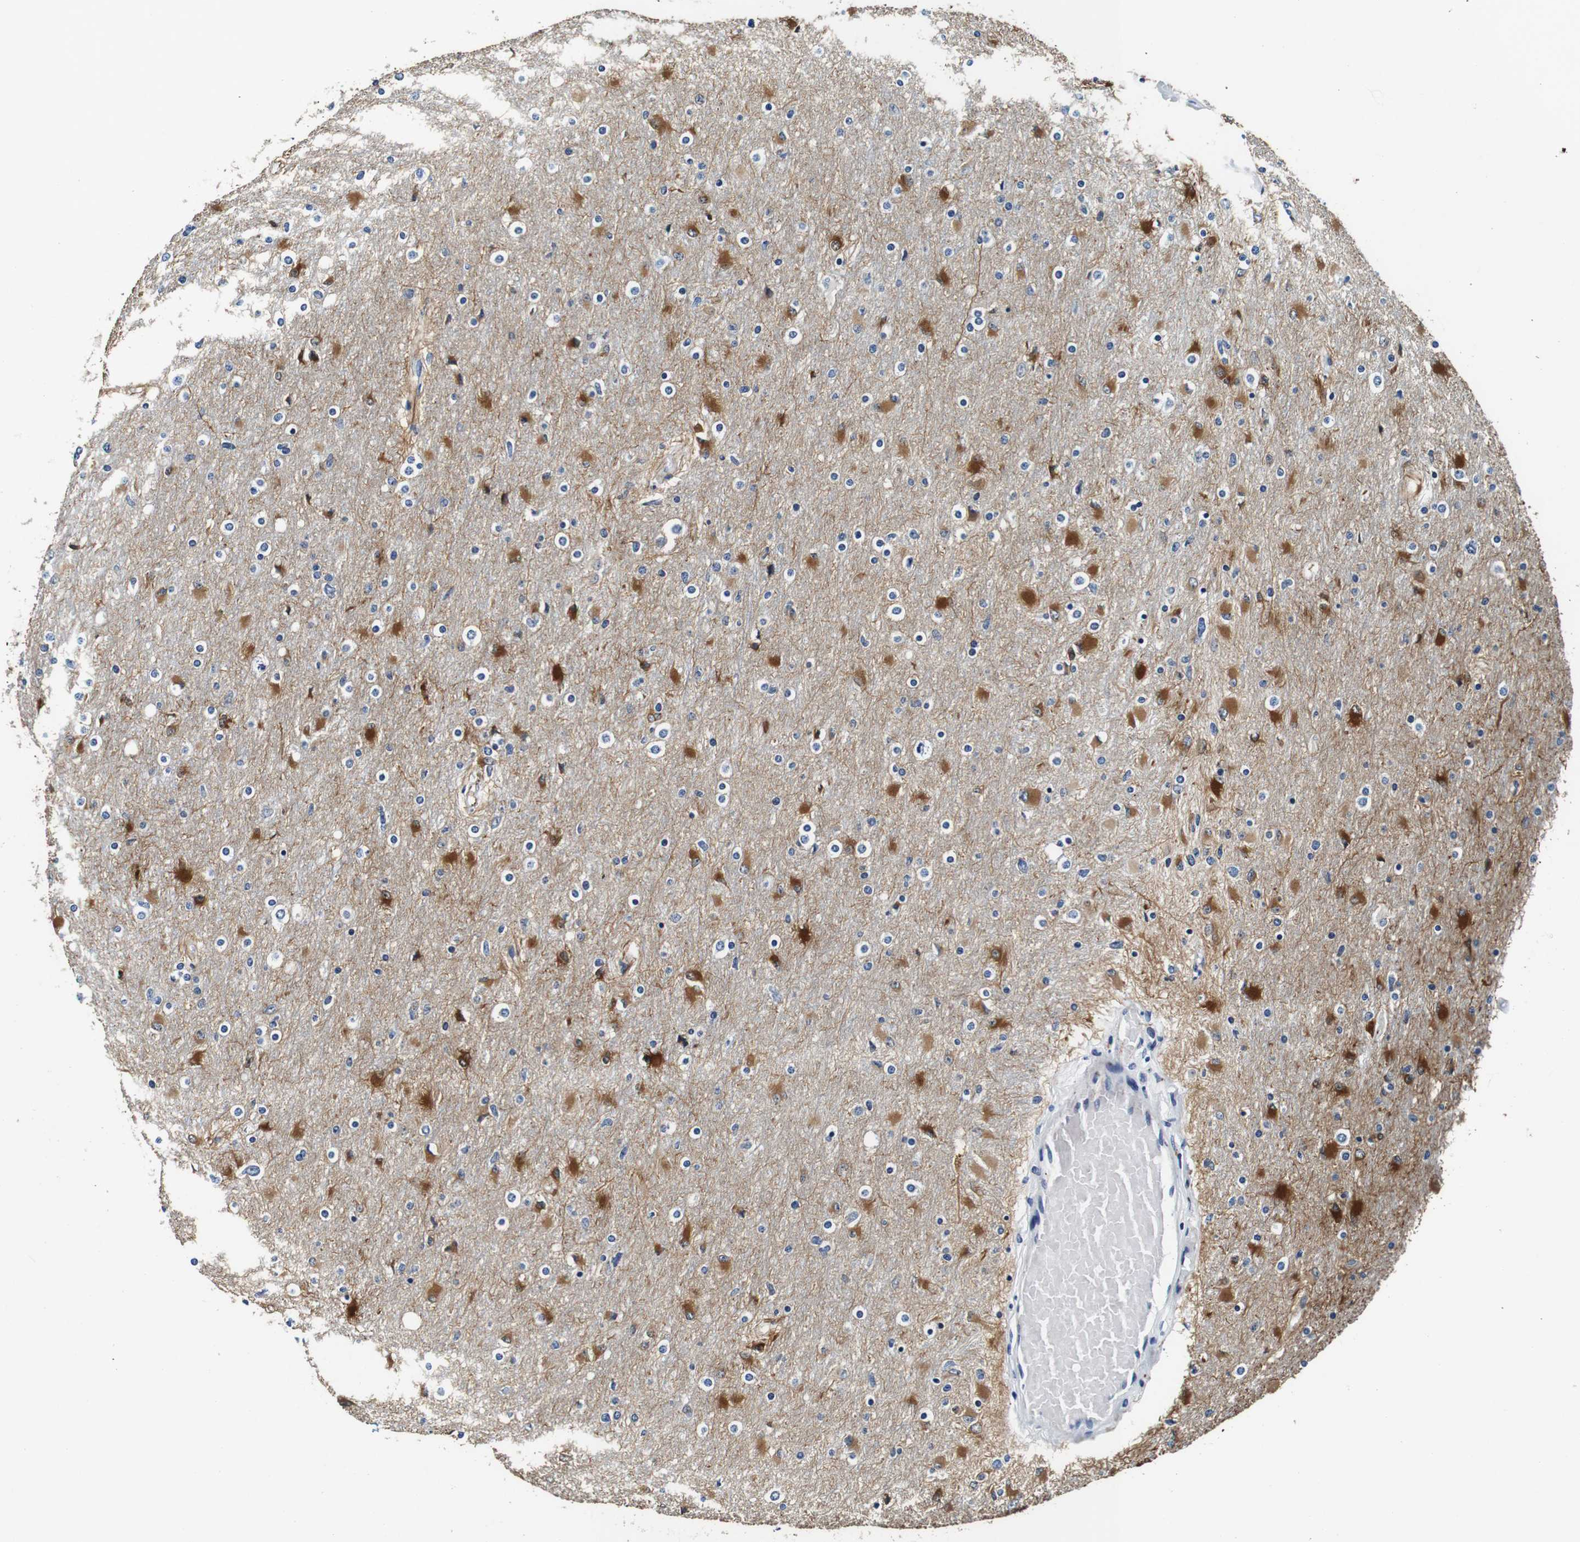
{"staining": {"intensity": "strong", "quantity": "<25%", "location": "cytoplasmic/membranous"}, "tissue": "glioma", "cell_type": "Tumor cells", "image_type": "cancer", "snomed": [{"axis": "morphology", "description": "Glioma, malignant, High grade"}, {"axis": "topography", "description": "Cerebral cortex"}], "caption": "Strong cytoplasmic/membranous staining is seen in about <25% of tumor cells in malignant glioma (high-grade).", "gene": "GJE1", "patient": {"sex": "female", "age": 36}}